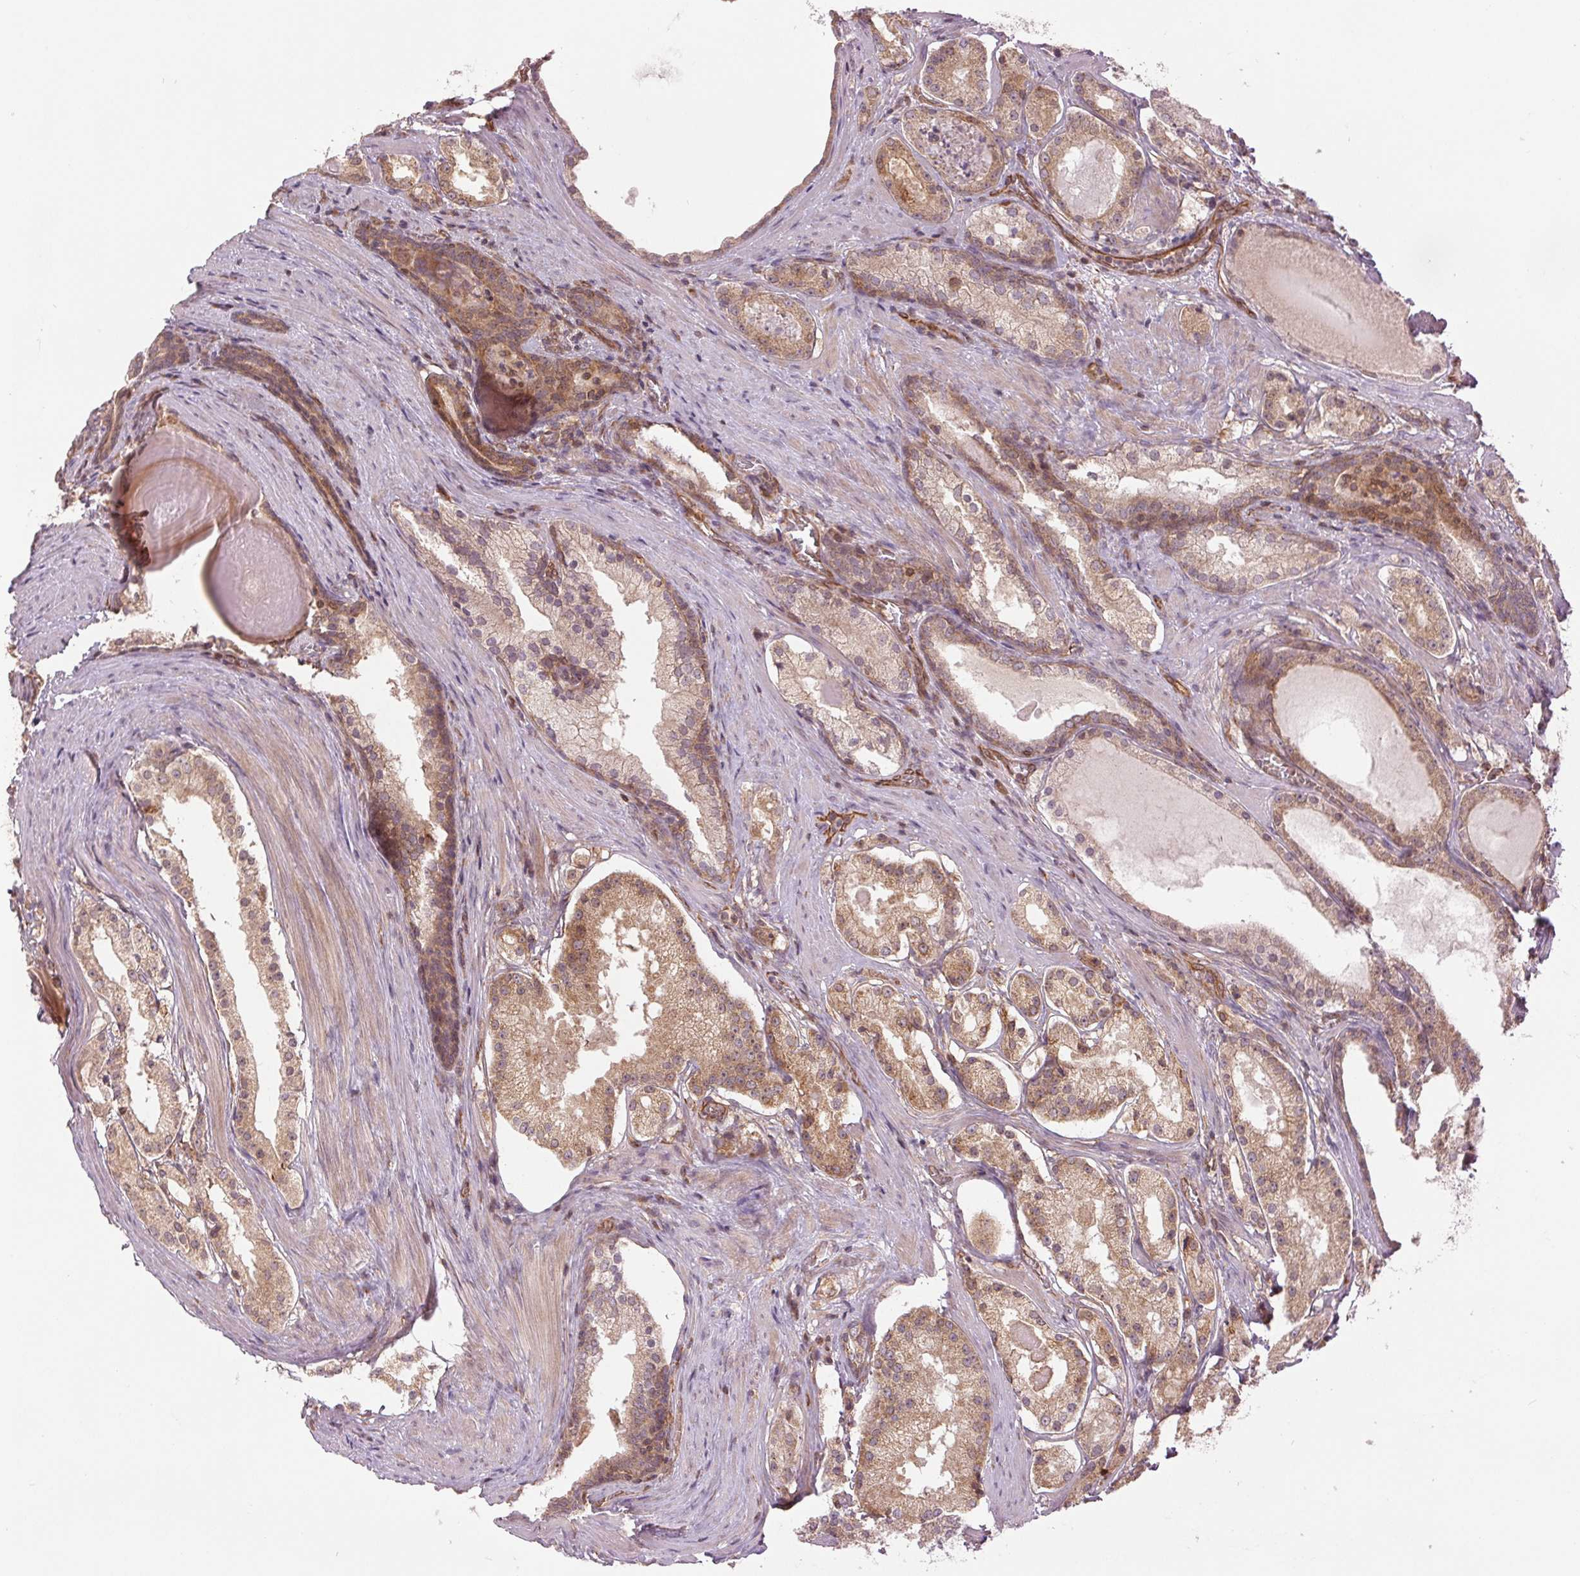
{"staining": {"intensity": "weak", "quantity": ">75%", "location": "cytoplasmic/membranous"}, "tissue": "prostate cancer", "cell_type": "Tumor cells", "image_type": "cancer", "snomed": [{"axis": "morphology", "description": "Adenocarcinoma, Low grade"}, {"axis": "topography", "description": "Prostate"}], "caption": "Immunohistochemical staining of prostate cancer (low-grade adenocarcinoma) exhibits low levels of weak cytoplasmic/membranous protein expression in approximately >75% of tumor cells. The staining was performed using DAB (3,3'-diaminobenzidine) to visualize the protein expression in brown, while the nuclei were stained in blue with hematoxylin (Magnification: 20x).", "gene": "STARD7", "patient": {"sex": "male", "age": 57}}